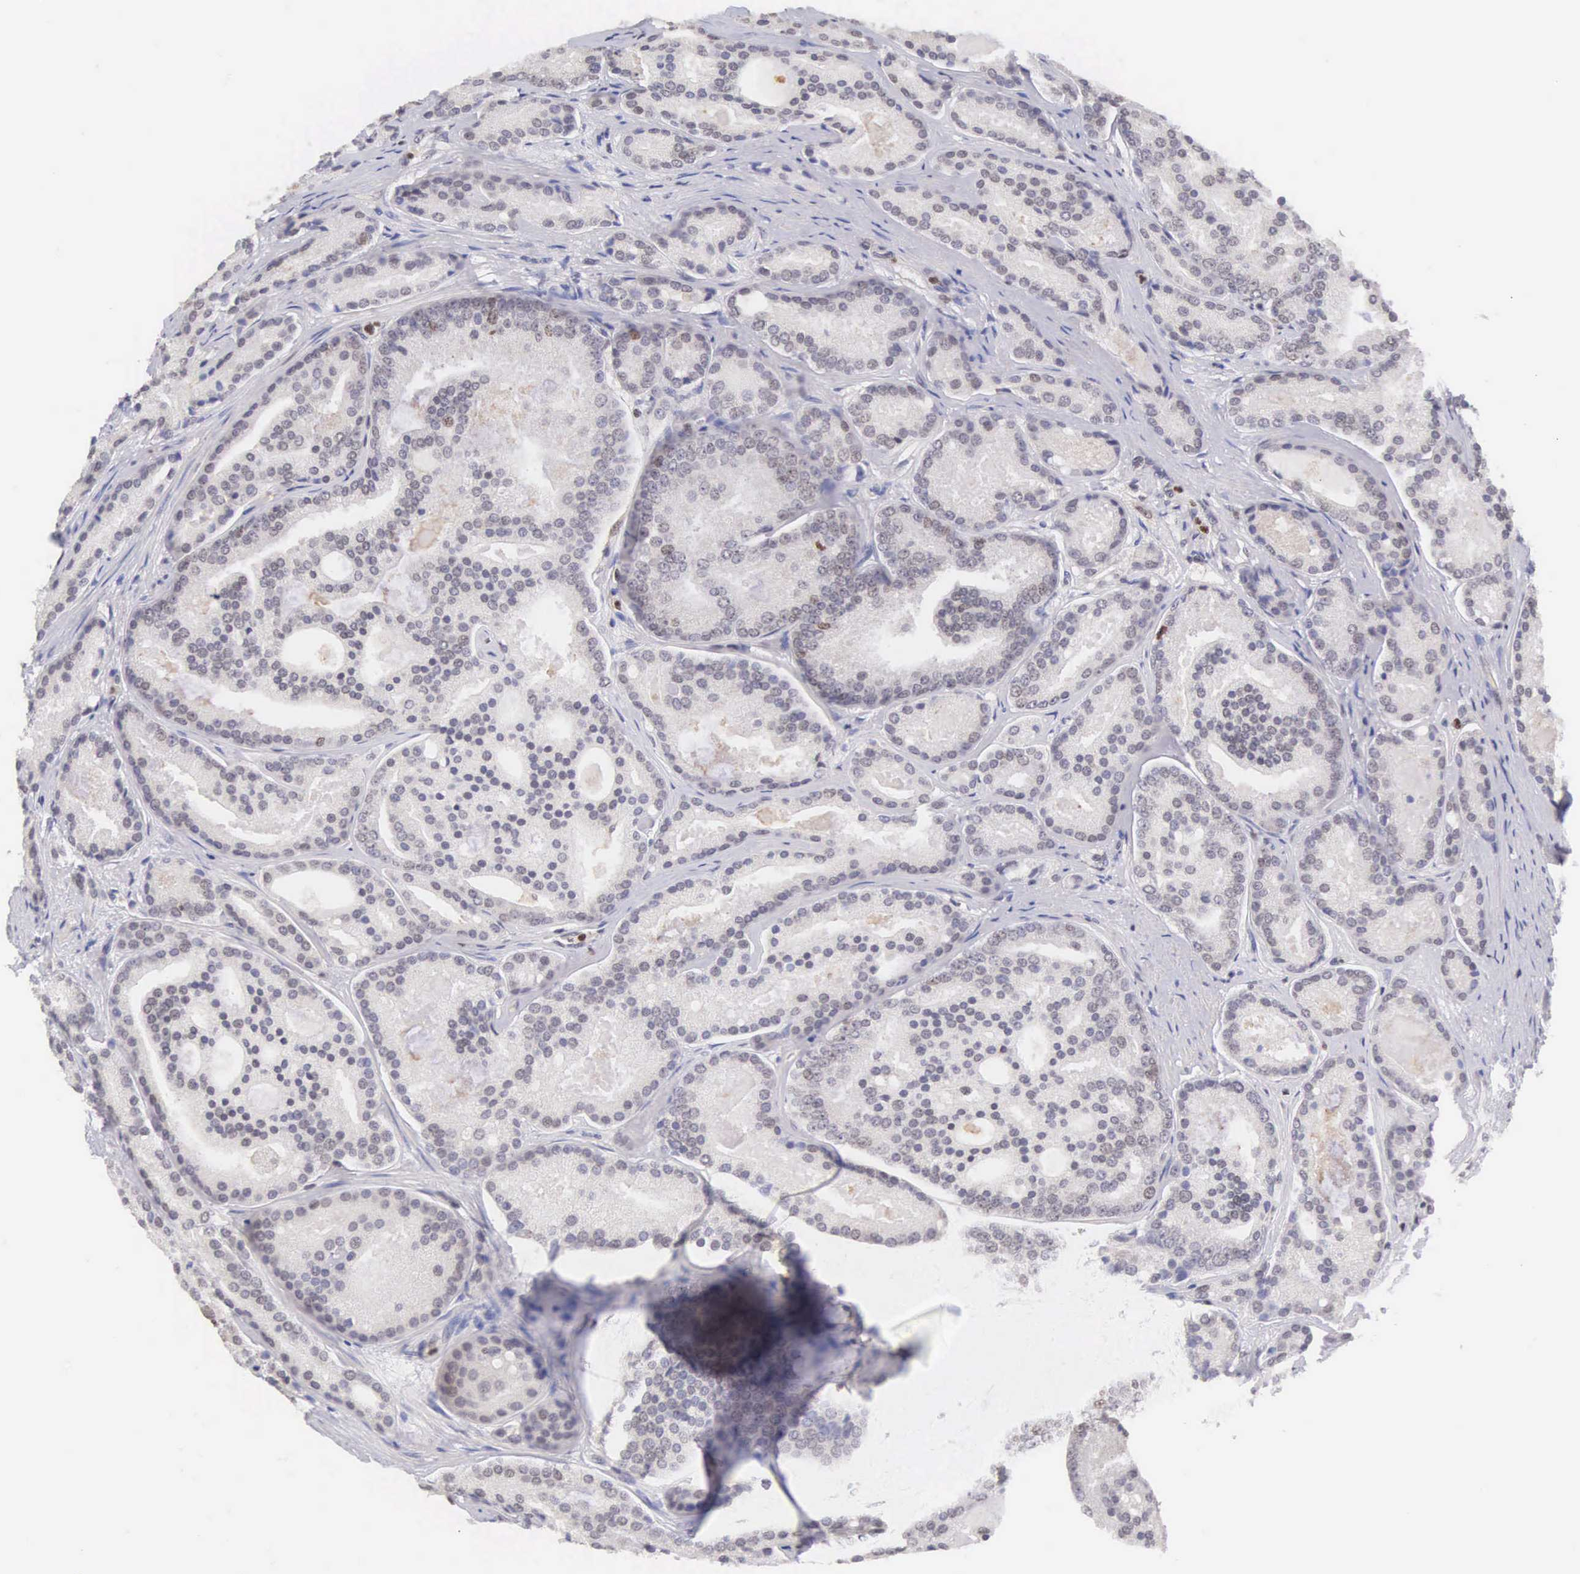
{"staining": {"intensity": "negative", "quantity": "none", "location": "none"}, "tissue": "prostate cancer", "cell_type": "Tumor cells", "image_type": "cancer", "snomed": [{"axis": "morphology", "description": "Adenocarcinoma, High grade"}, {"axis": "topography", "description": "Prostate"}], "caption": "The image exhibits no staining of tumor cells in prostate cancer (adenocarcinoma (high-grade)).", "gene": "VRK1", "patient": {"sex": "male", "age": 64}}